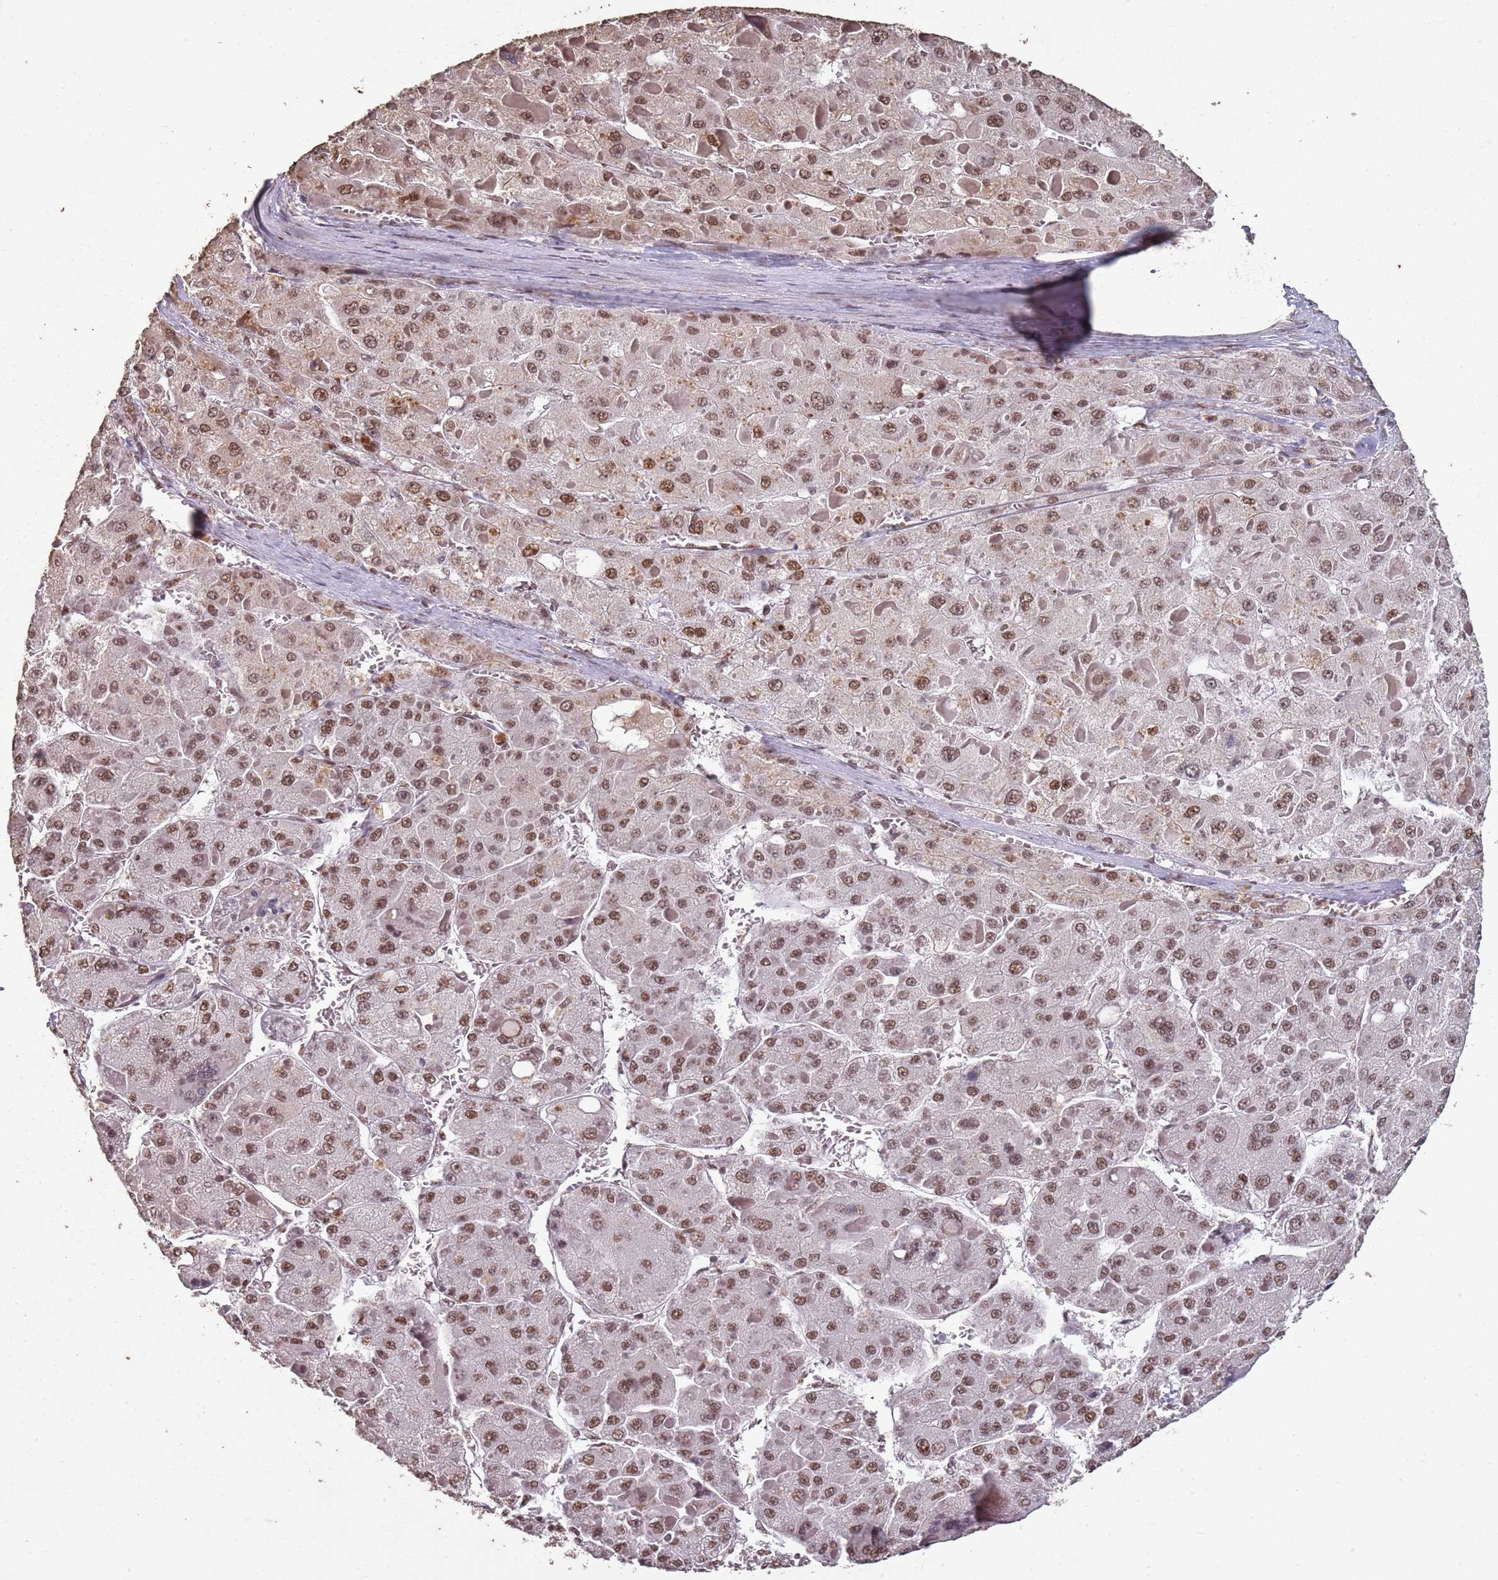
{"staining": {"intensity": "moderate", "quantity": ">75%", "location": "nuclear"}, "tissue": "liver cancer", "cell_type": "Tumor cells", "image_type": "cancer", "snomed": [{"axis": "morphology", "description": "Carcinoma, Hepatocellular, NOS"}, {"axis": "topography", "description": "Liver"}], "caption": "A photomicrograph of liver hepatocellular carcinoma stained for a protein reveals moderate nuclear brown staining in tumor cells. (IHC, brightfield microscopy, high magnification).", "gene": "ARL14EP", "patient": {"sex": "female", "age": 73}}